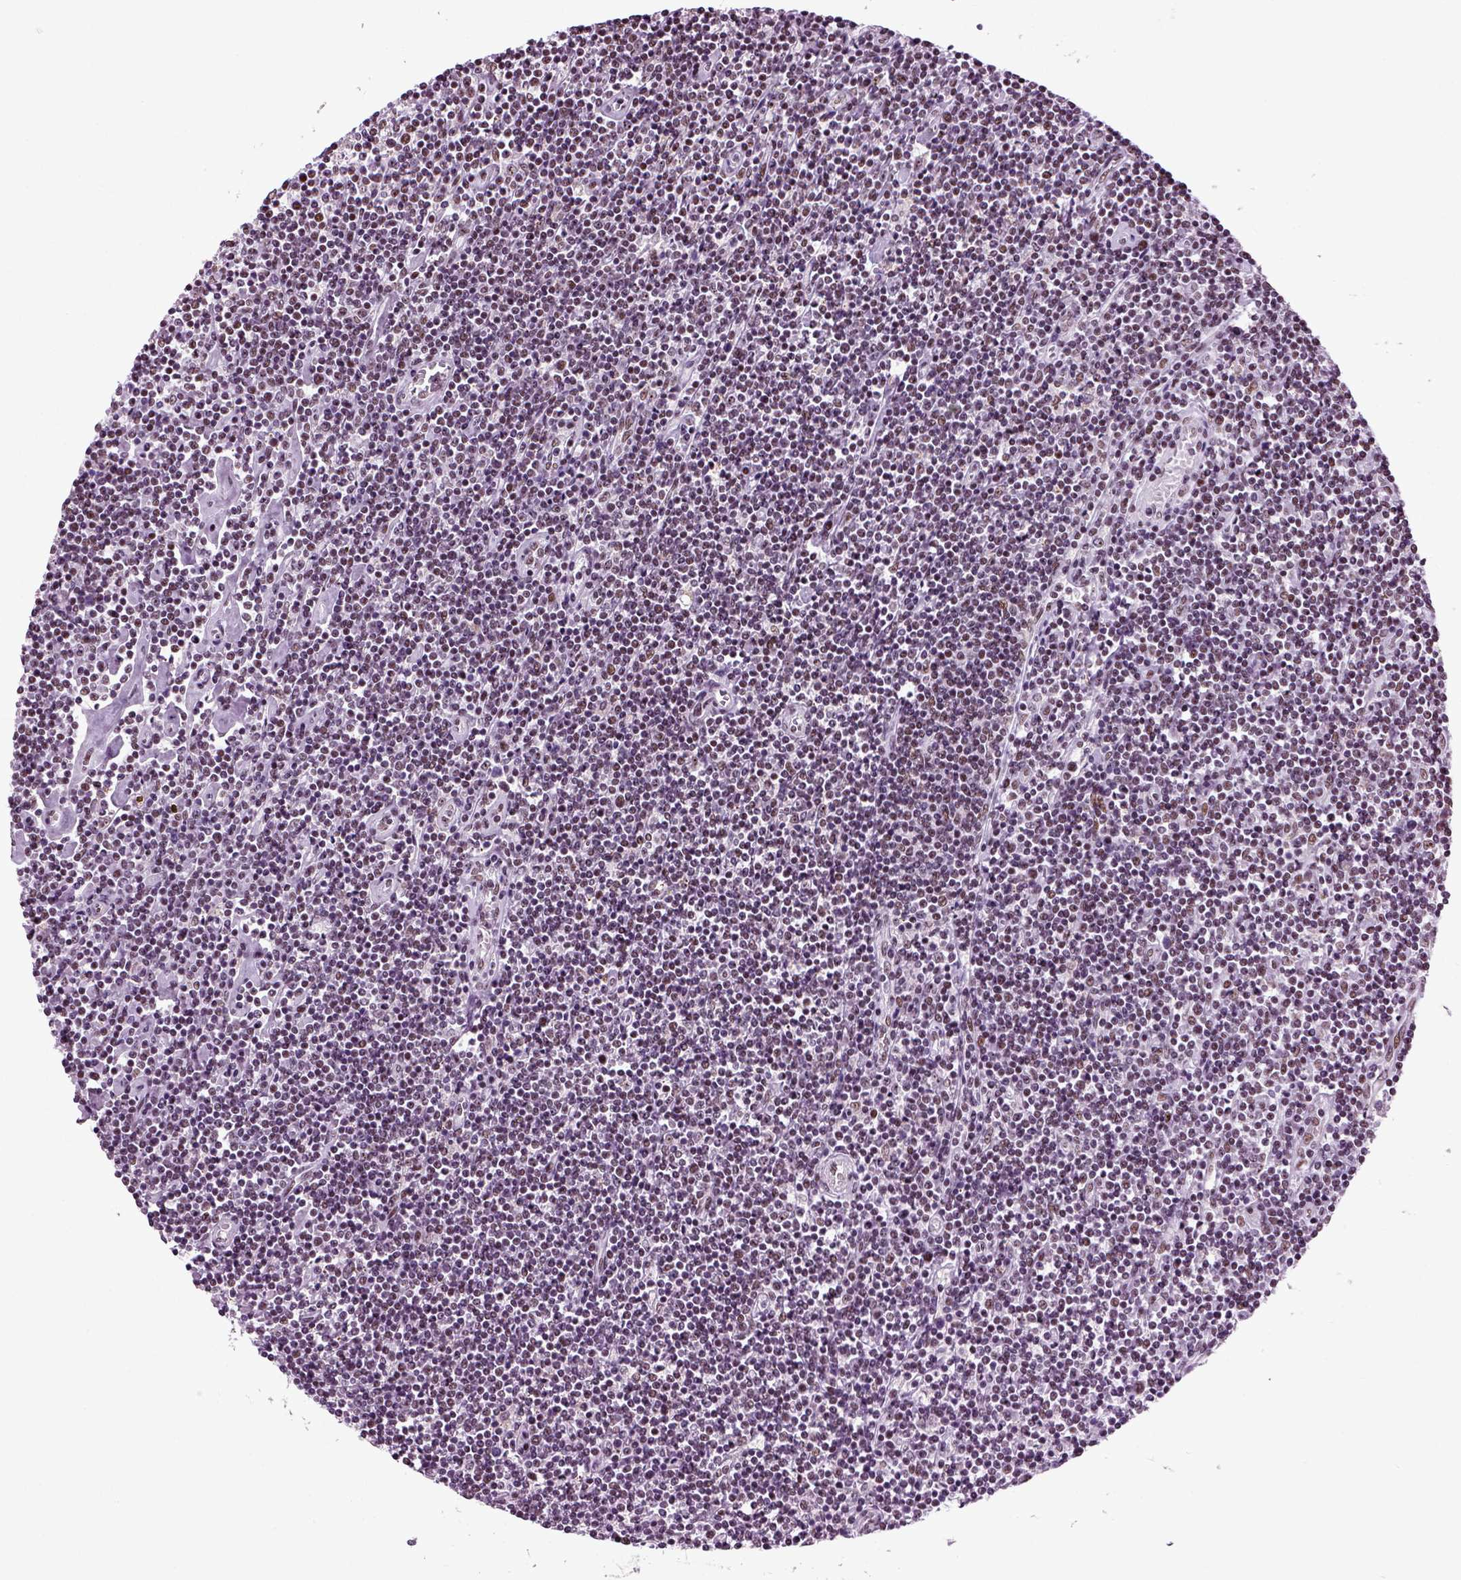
{"staining": {"intensity": "moderate", "quantity": ">75%", "location": "nuclear"}, "tissue": "lymphoma", "cell_type": "Tumor cells", "image_type": "cancer", "snomed": [{"axis": "morphology", "description": "Hodgkin's disease, NOS"}, {"axis": "topography", "description": "Lymph node"}], "caption": "Tumor cells exhibit medium levels of moderate nuclear positivity in approximately >75% of cells in lymphoma.", "gene": "RCOR3", "patient": {"sex": "male", "age": 40}}